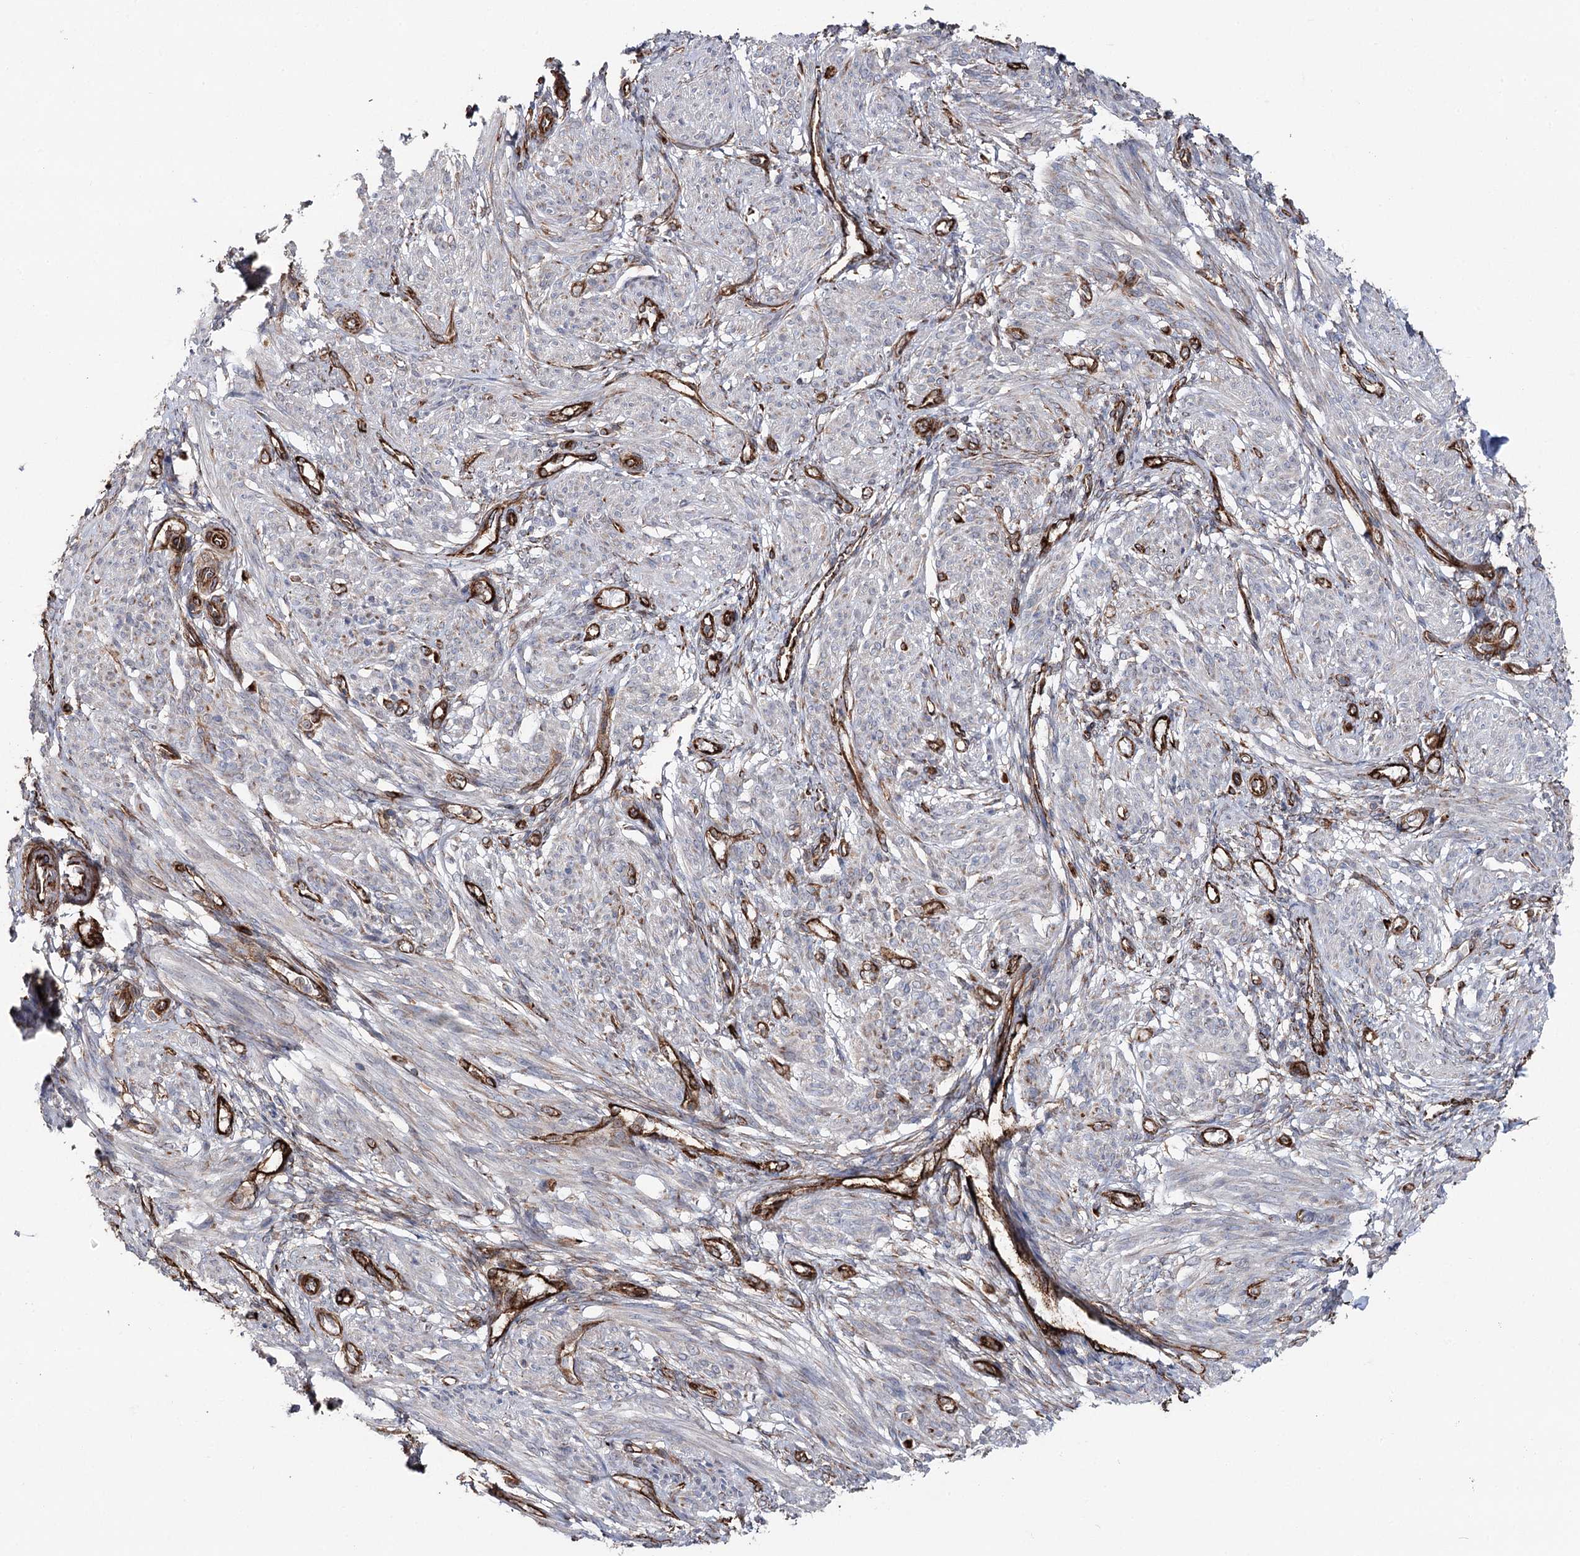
{"staining": {"intensity": "negative", "quantity": "none", "location": "none"}, "tissue": "smooth muscle", "cell_type": "Smooth muscle cells", "image_type": "normal", "snomed": [{"axis": "morphology", "description": "Normal tissue, NOS"}, {"axis": "topography", "description": "Smooth muscle"}], "caption": "Image shows no protein staining in smooth muscle cells of normal smooth muscle.", "gene": "MIB1", "patient": {"sex": "female", "age": 39}}